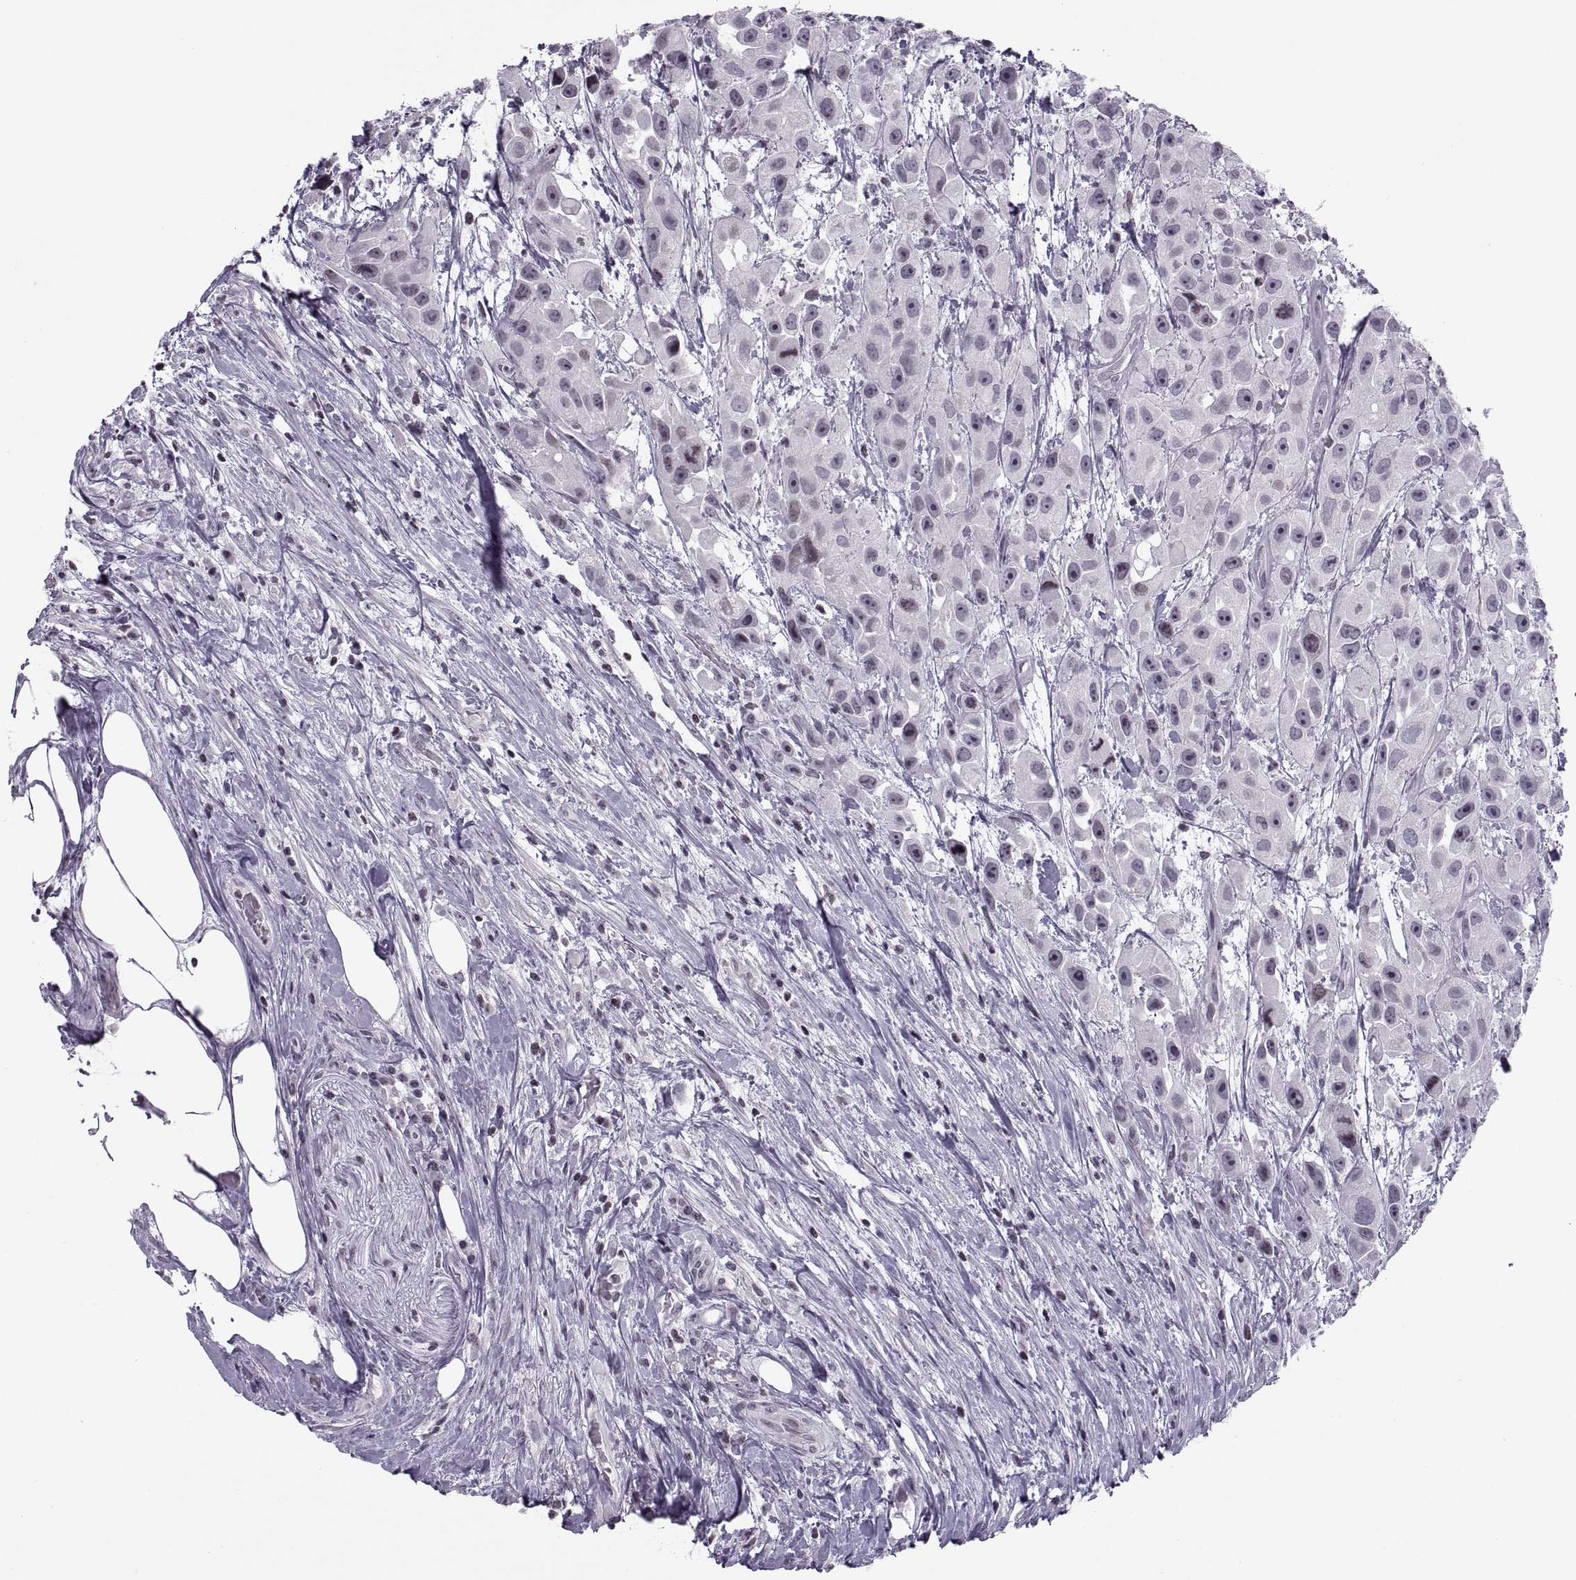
{"staining": {"intensity": "negative", "quantity": "none", "location": "none"}, "tissue": "urothelial cancer", "cell_type": "Tumor cells", "image_type": "cancer", "snomed": [{"axis": "morphology", "description": "Urothelial carcinoma, High grade"}, {"axis": "topography", "description": "Urinary bladder"}], "caption": "This is an immunohistochemistry histopathology image of human urothelial carcinoma (high-grade). There is no expression in tumor cells.", "gene": "H1-8", "patient": {"sex": "male", "age": 79}}